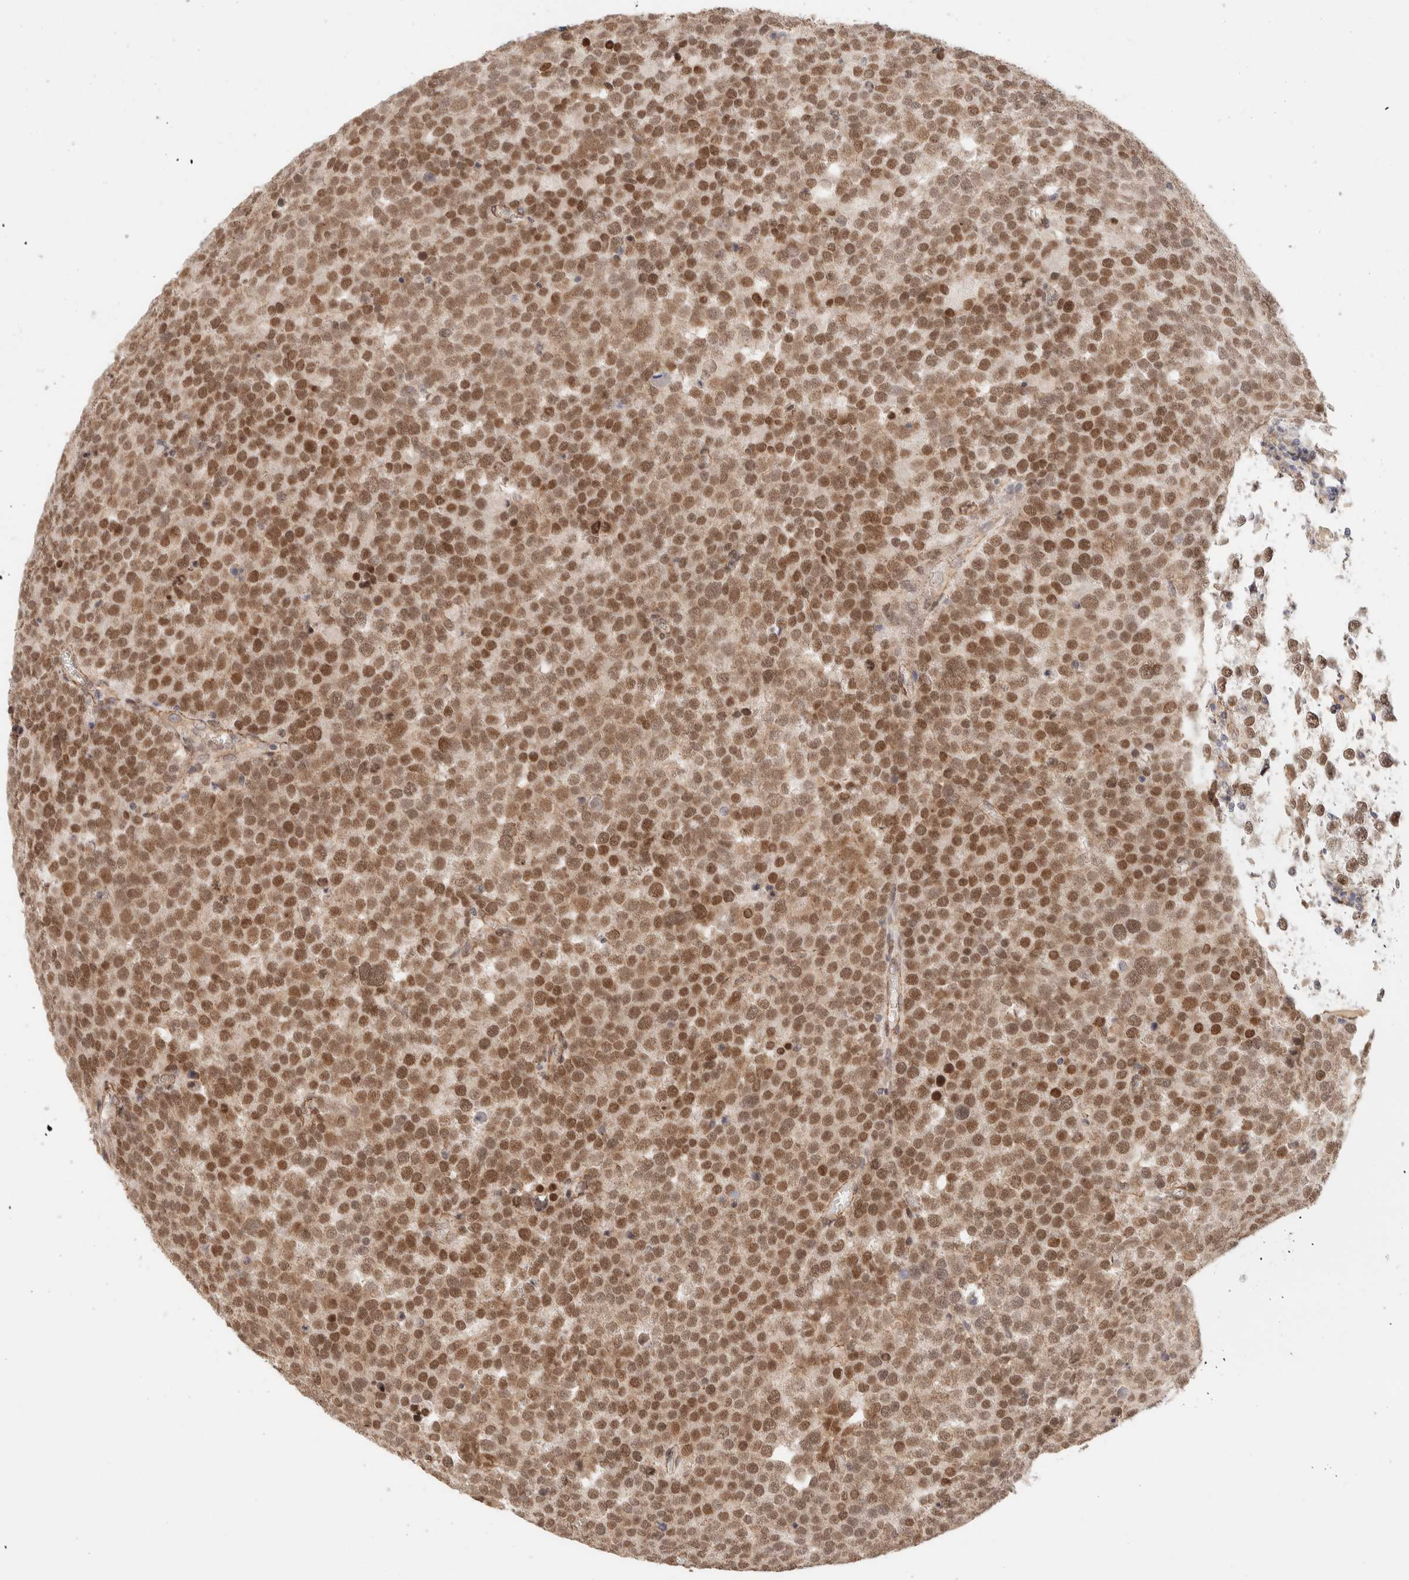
{"staining": {"intensity": "strong", "quantity": "25%-75%", "location": "nuclear"}, "tissue": "testis cancer", "cell_type": "Tumor cells", "image_type": "cancer", "snomed": [{"axis": "morphology", "description": "Seminoma, NOS"}, {"axis": "topography", "description": "Testis"}], "caption": "Strong nuclear protein positivity is identified in about 25%-75% of tumor cells in testis cancer (seminoma).", "gene": "BRPF3", "patient": {"sex": "male", "age": 71}}